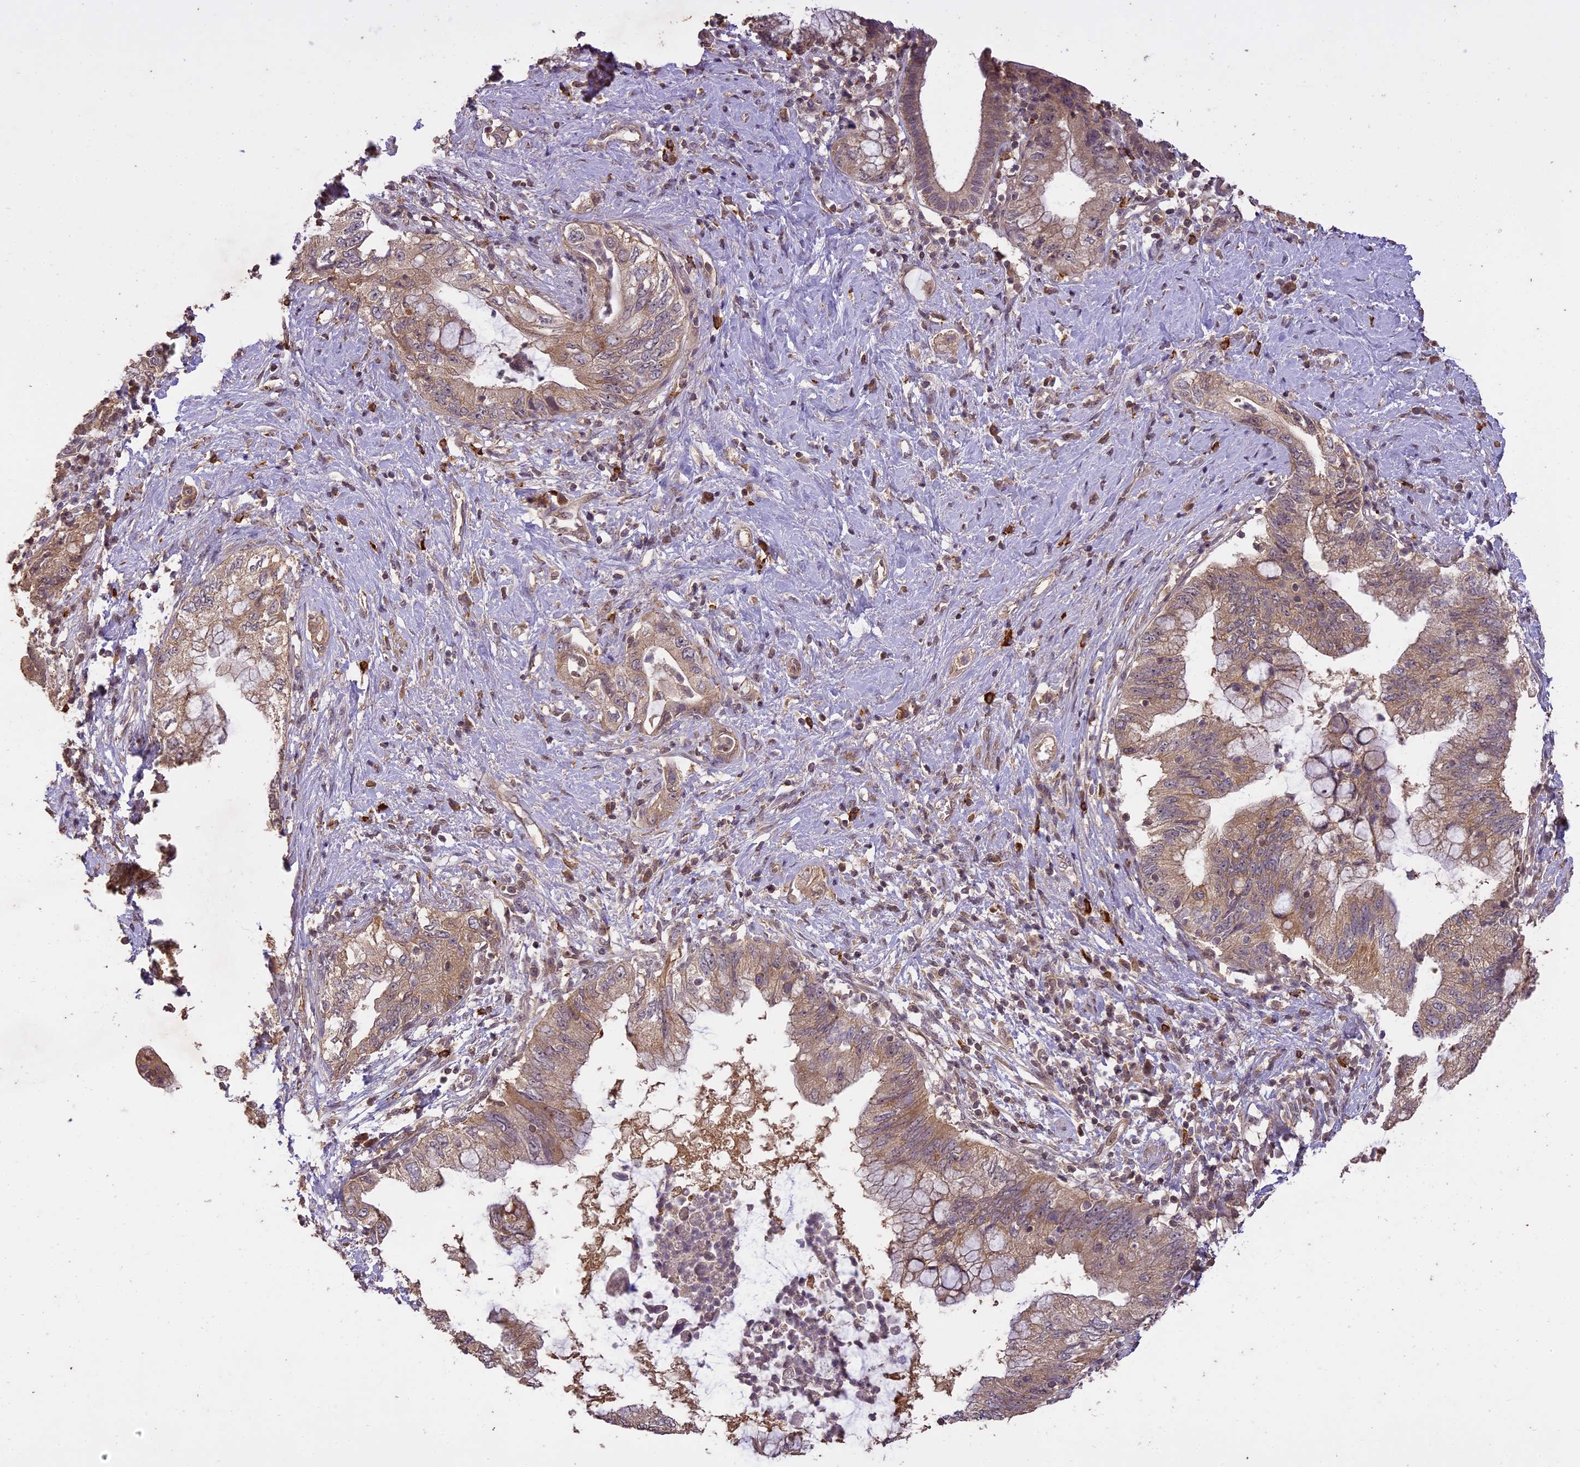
{"staining": {"intensity": "moderate", "quantity": ">75%", "location": "cytoplasmic/membranous"}, "tissue": "pancreatic cancer", "cell_type": "Tumor cells", "image_type": "cancer", "snomed": [{"axis": "morphology", "description": "Adenocarcinoma, NOS"}, {"axis": "topography", "description": "Pancreas"}], "caption": "Adenocarcinoma (pancreatic) was stained to show a protein in brown. There is medium levels of moderate cytoplasmic/membranous expression in approximately >75% of tumor cells.", "gene": "TIGD7", "patient": {"sex": "female", "age": 73}}